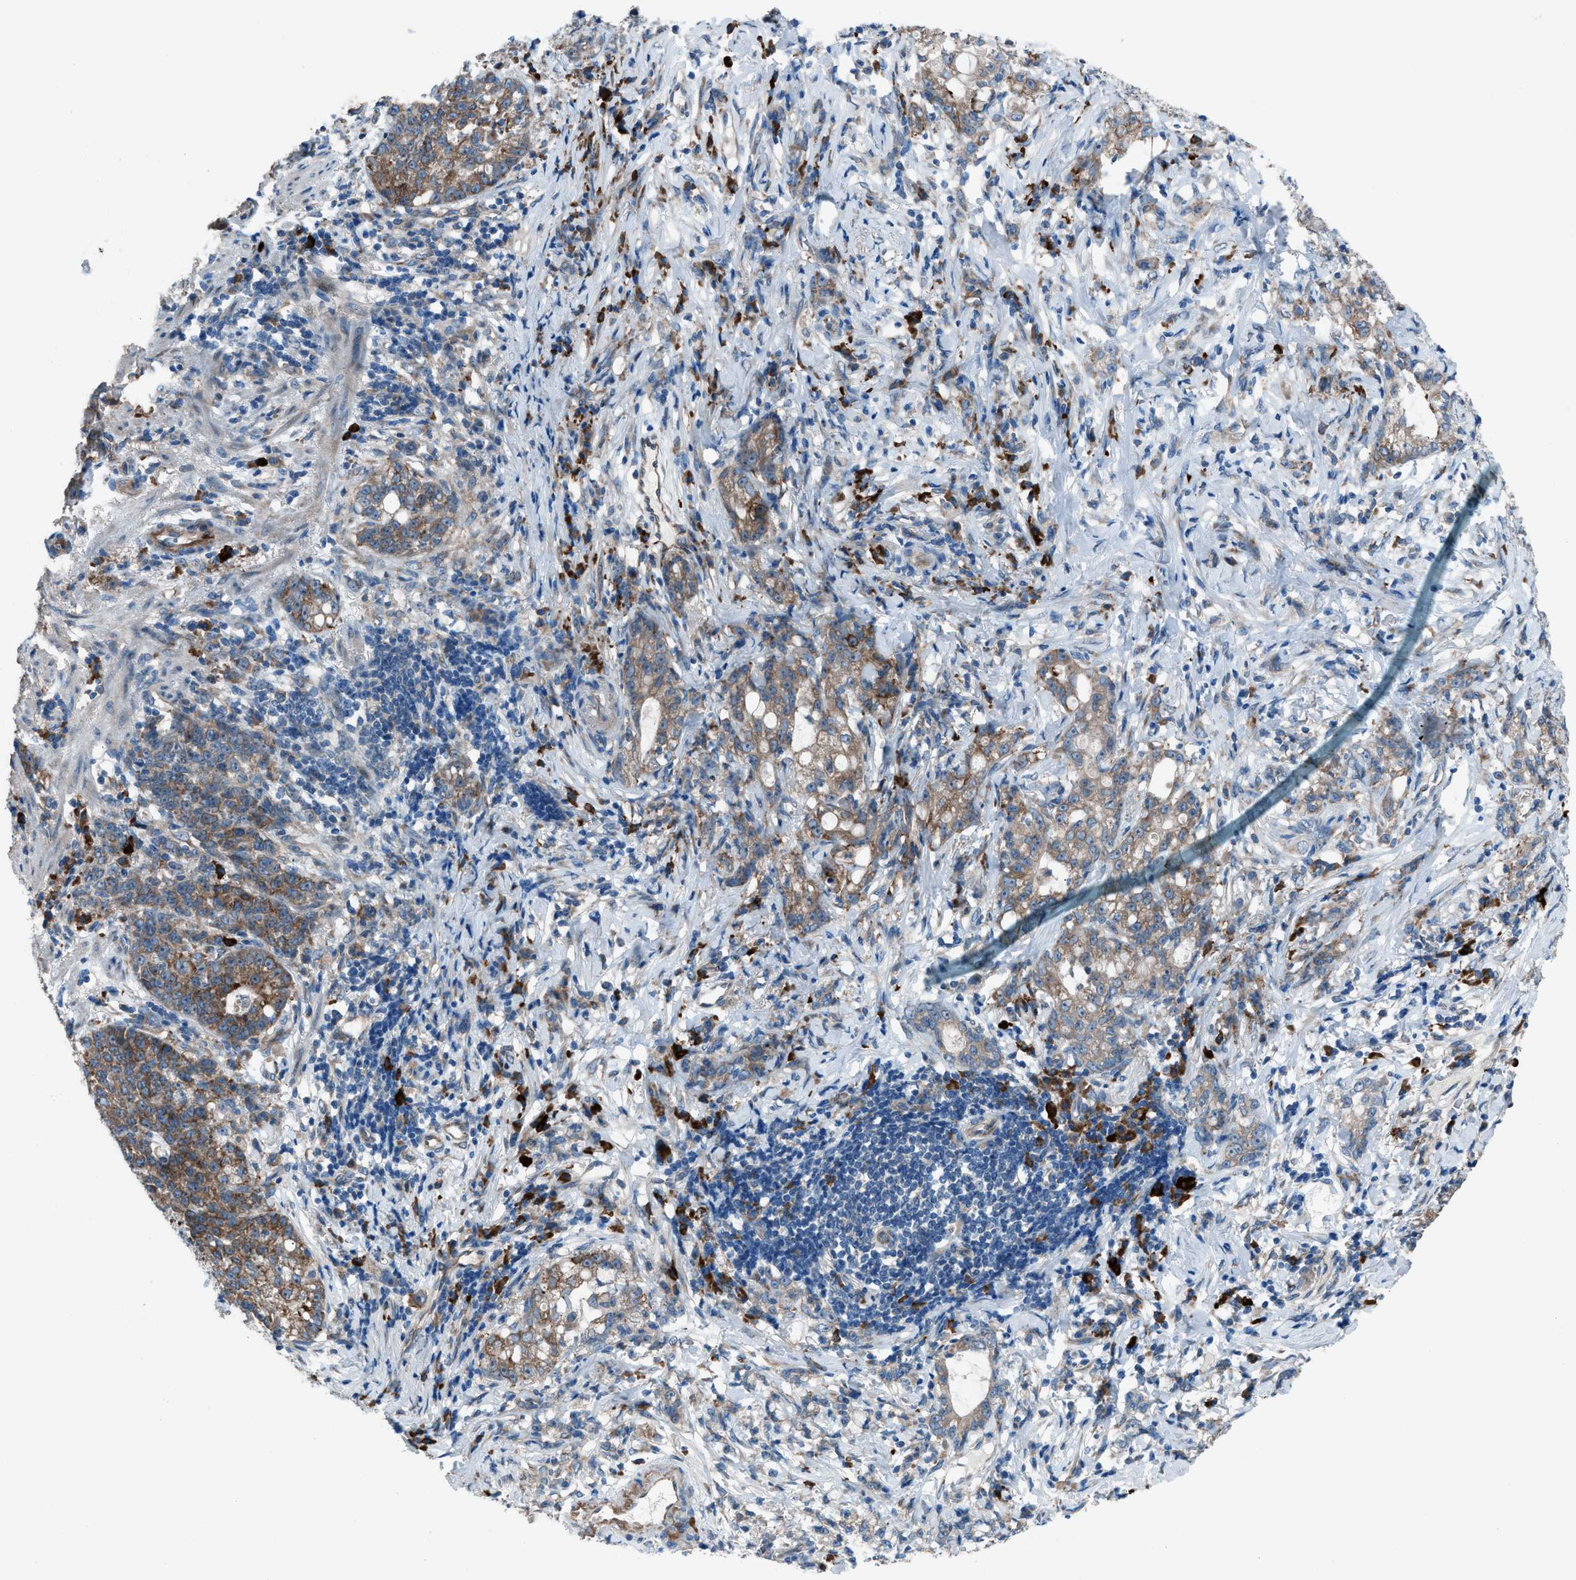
{"staining": {"intensity": "moderate", "quantity": ">75%", "location": "cytoplasmic/membranous"}, "tissue": "stomach cancer", "cell_type": "Tumor cells", "image_type": "cancer", "snomed": [{"axis": "morphology", "description": "Adenocarcinoma, NOS"}, {"axis": "topography", "description": "Stomach, lower"}], "caption": "Stomach cancer stained for a protein displays moderate cytoplasmic/membranous positivity in tumor cells. The protein is stained brown, and the nuclei are stained in blue (DAB (3,3'-diaminobenzidine) IHC with brightfield microscopy, high magnification).", "gene": "HEG1", "patient": {"sex": "male", "age": 88}}